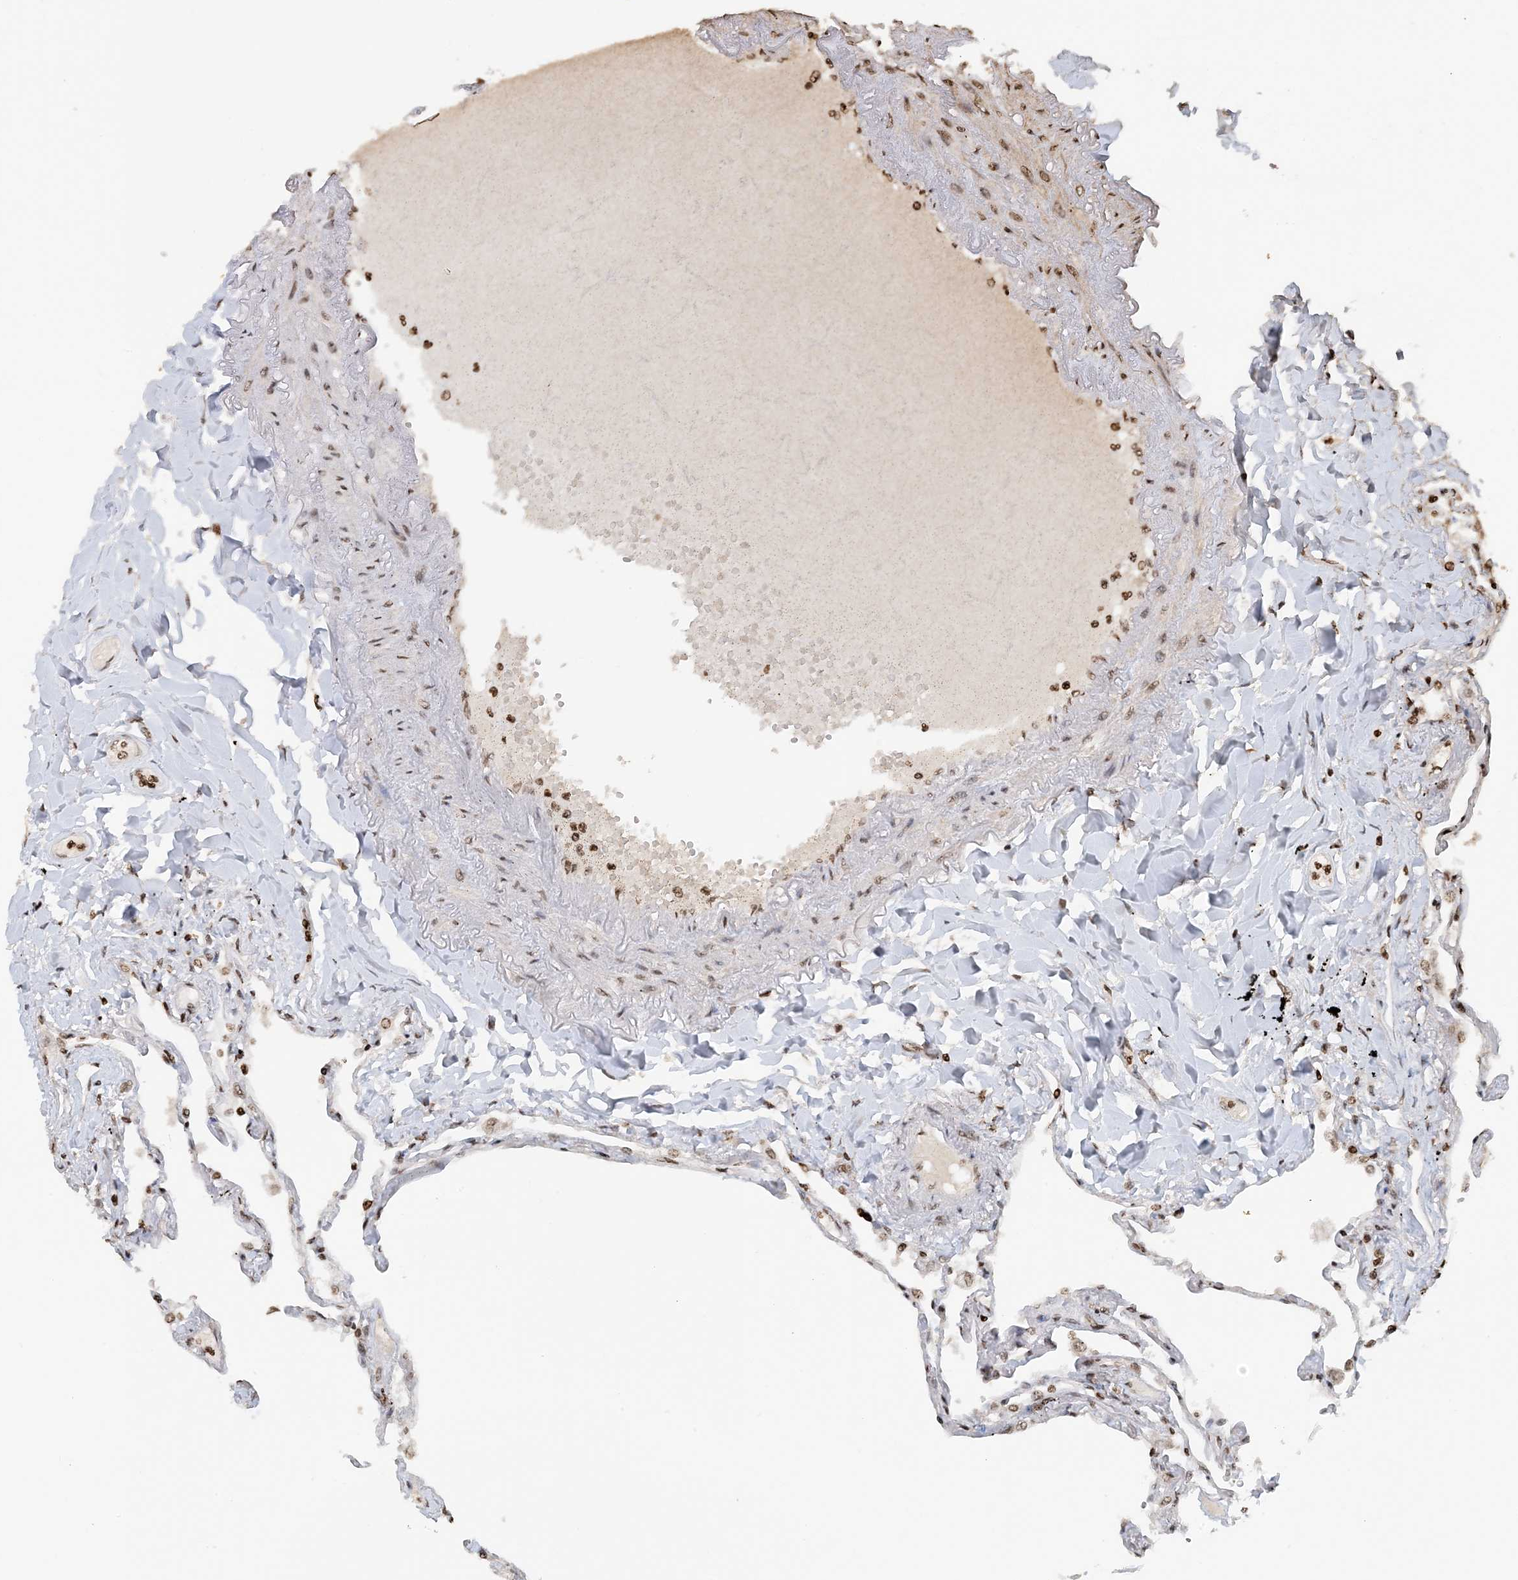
{"staining": {"intensity": "strong", "quantity": ">75%", "location": "nuclear"}, "tissue": "lung", "cell_type": "Alveolar cells", "image_type": "normal", "snomed": [{"axis": "morphology", "description": "Normal tissue, NOS"}, {"axis": "topography", "description": "Lung"}], "caption": "Strong nuclear staining for a protein is present in about >75% of alveolar cells of unremarkable lung using immunohistochemistry.", "gene": "H3", "patient": {"sex": "female", "age": 67}}